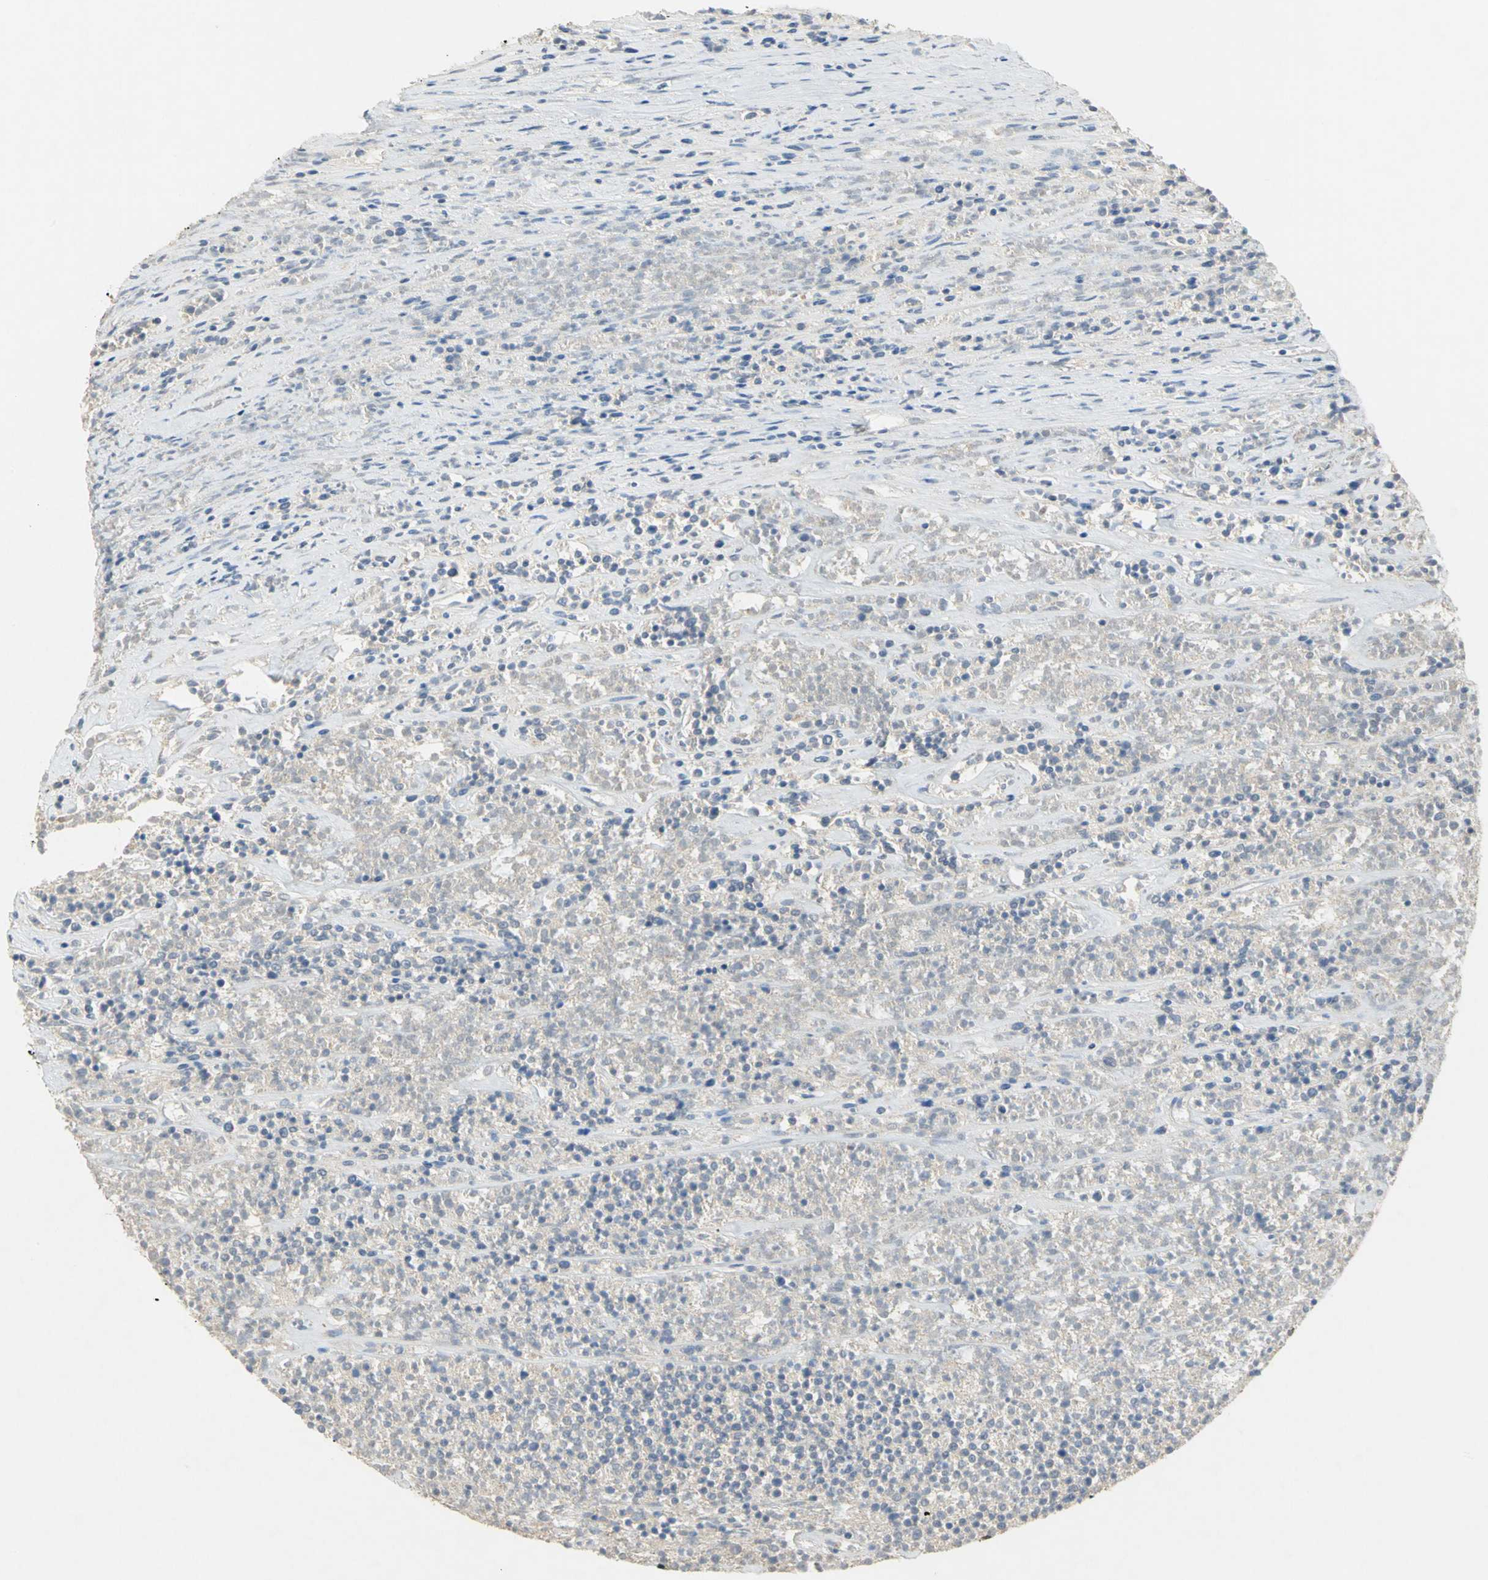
{"staining": {"intensity": "negative", "quantity": "none", "location": "none"}, "tissue": "lymphoma", "cell_type": "Tumor cells", "image_type": "cancer", "snomed": [{"axis": "morphology", "description": "Malignant lymphoma, non-Hodgkin's type, High grade"}, {"axis": "topography", "description": "Lymph node"}], "caption": "Lymphoma was stained to show a protein in brown. There is no significant staining in tumor cells. The staining was performed using DAB to visualize the protein expression in brown, while the nuclei were stained in blue with hematoxylin (Magnification: 20x).", "gene": "PPIA", "patient": {"sex": "female", "age": 73}}